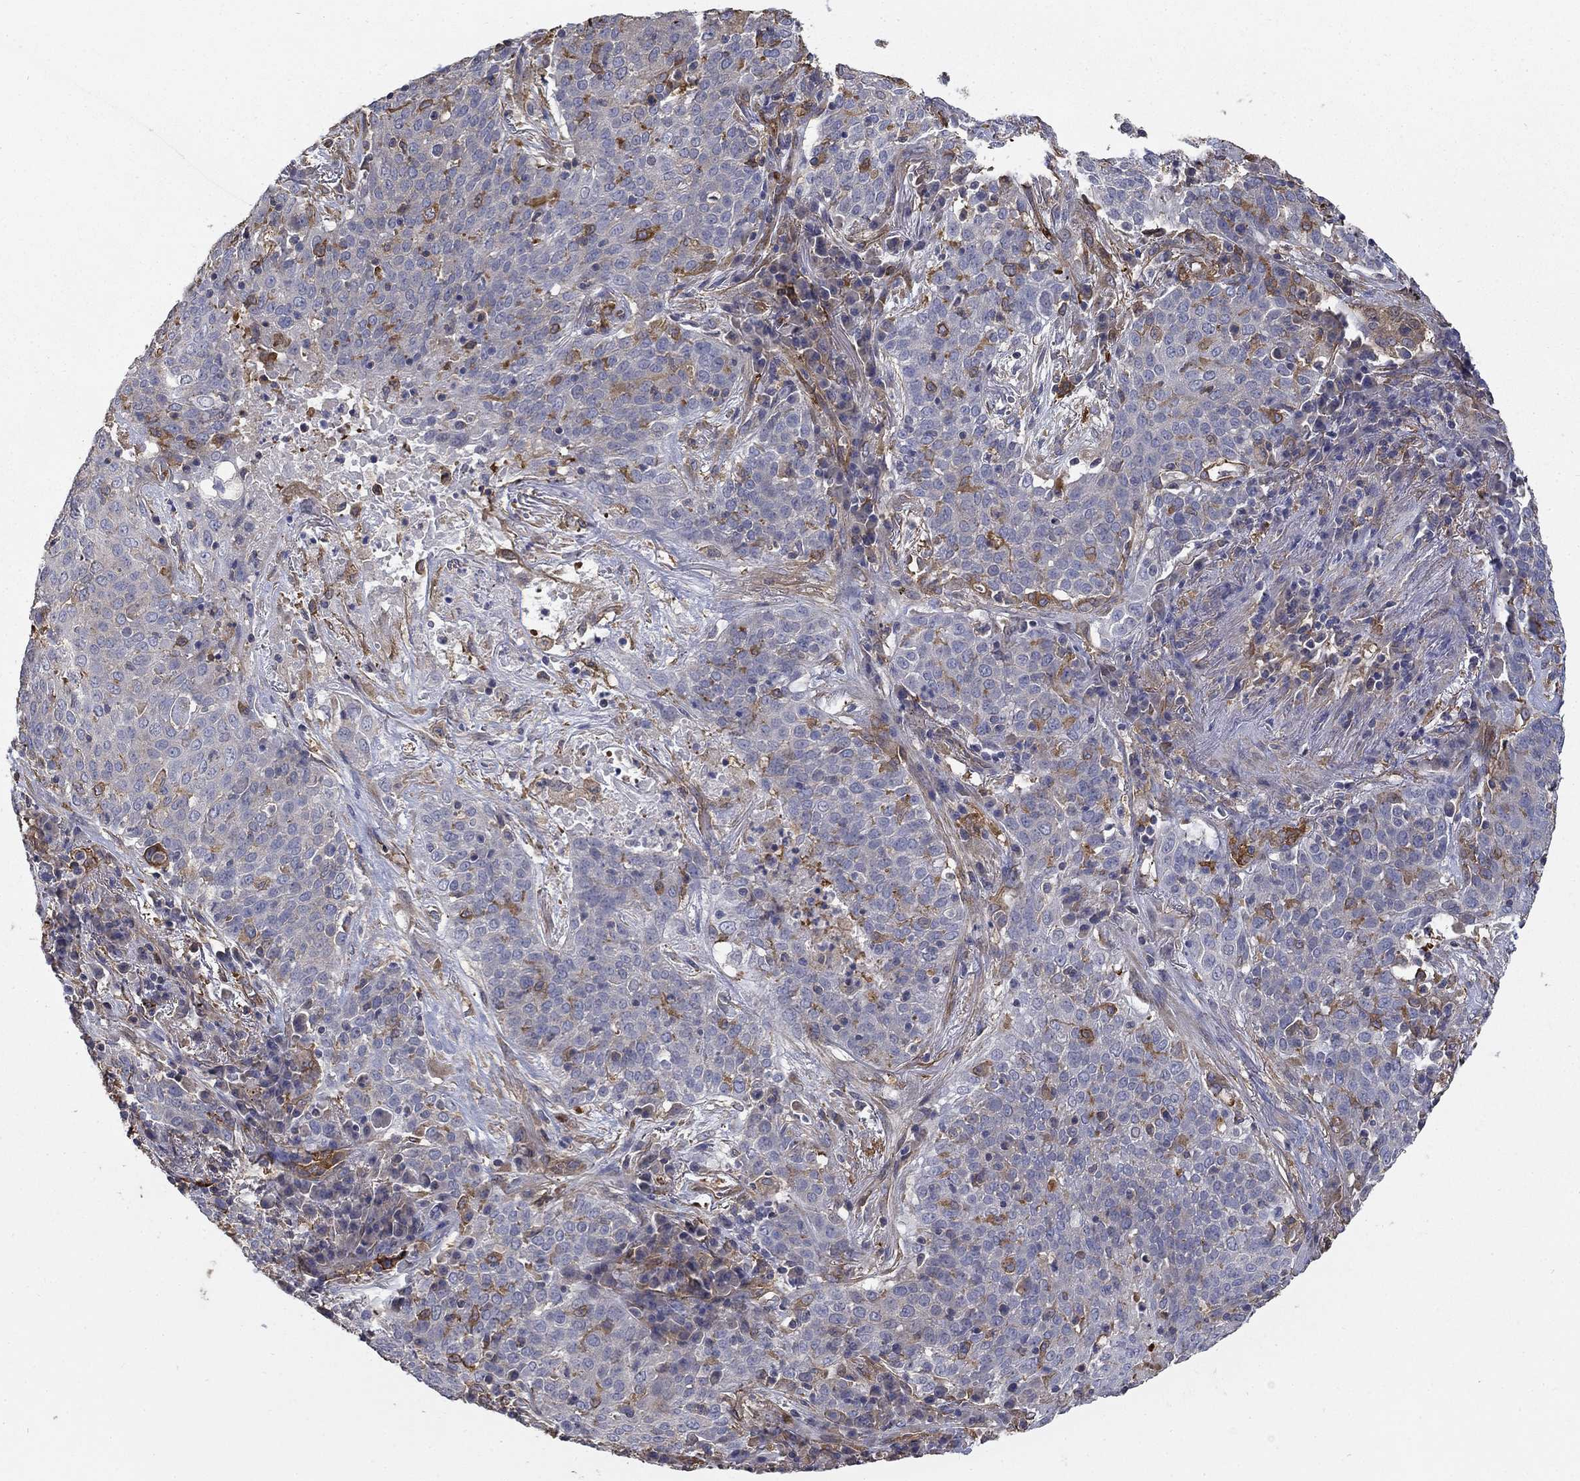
{"staining": {"intensity": "strong", "quantity": "<25%", "location": "cytoplasmic/membranous"}, "tissue": "lung cancer", "cell_type": "Tumor cells", "image_type": "cancer", "snomed": [{"axis": "morphology", "description": "Squamous cell carcinoma, NOS"}, {"axis": "topography", "description": "Lung"}], "caption": "This photomicrograph reveals immunohistochemistry (IHC) staining of lung cancer (squamous cell carcinoma), with medium strong cytoplasmic/membranous positivity in approximately <25% of tumor cells.", "gene": "DPYSL2", "patient": {"sex": "male", "age": 82}}